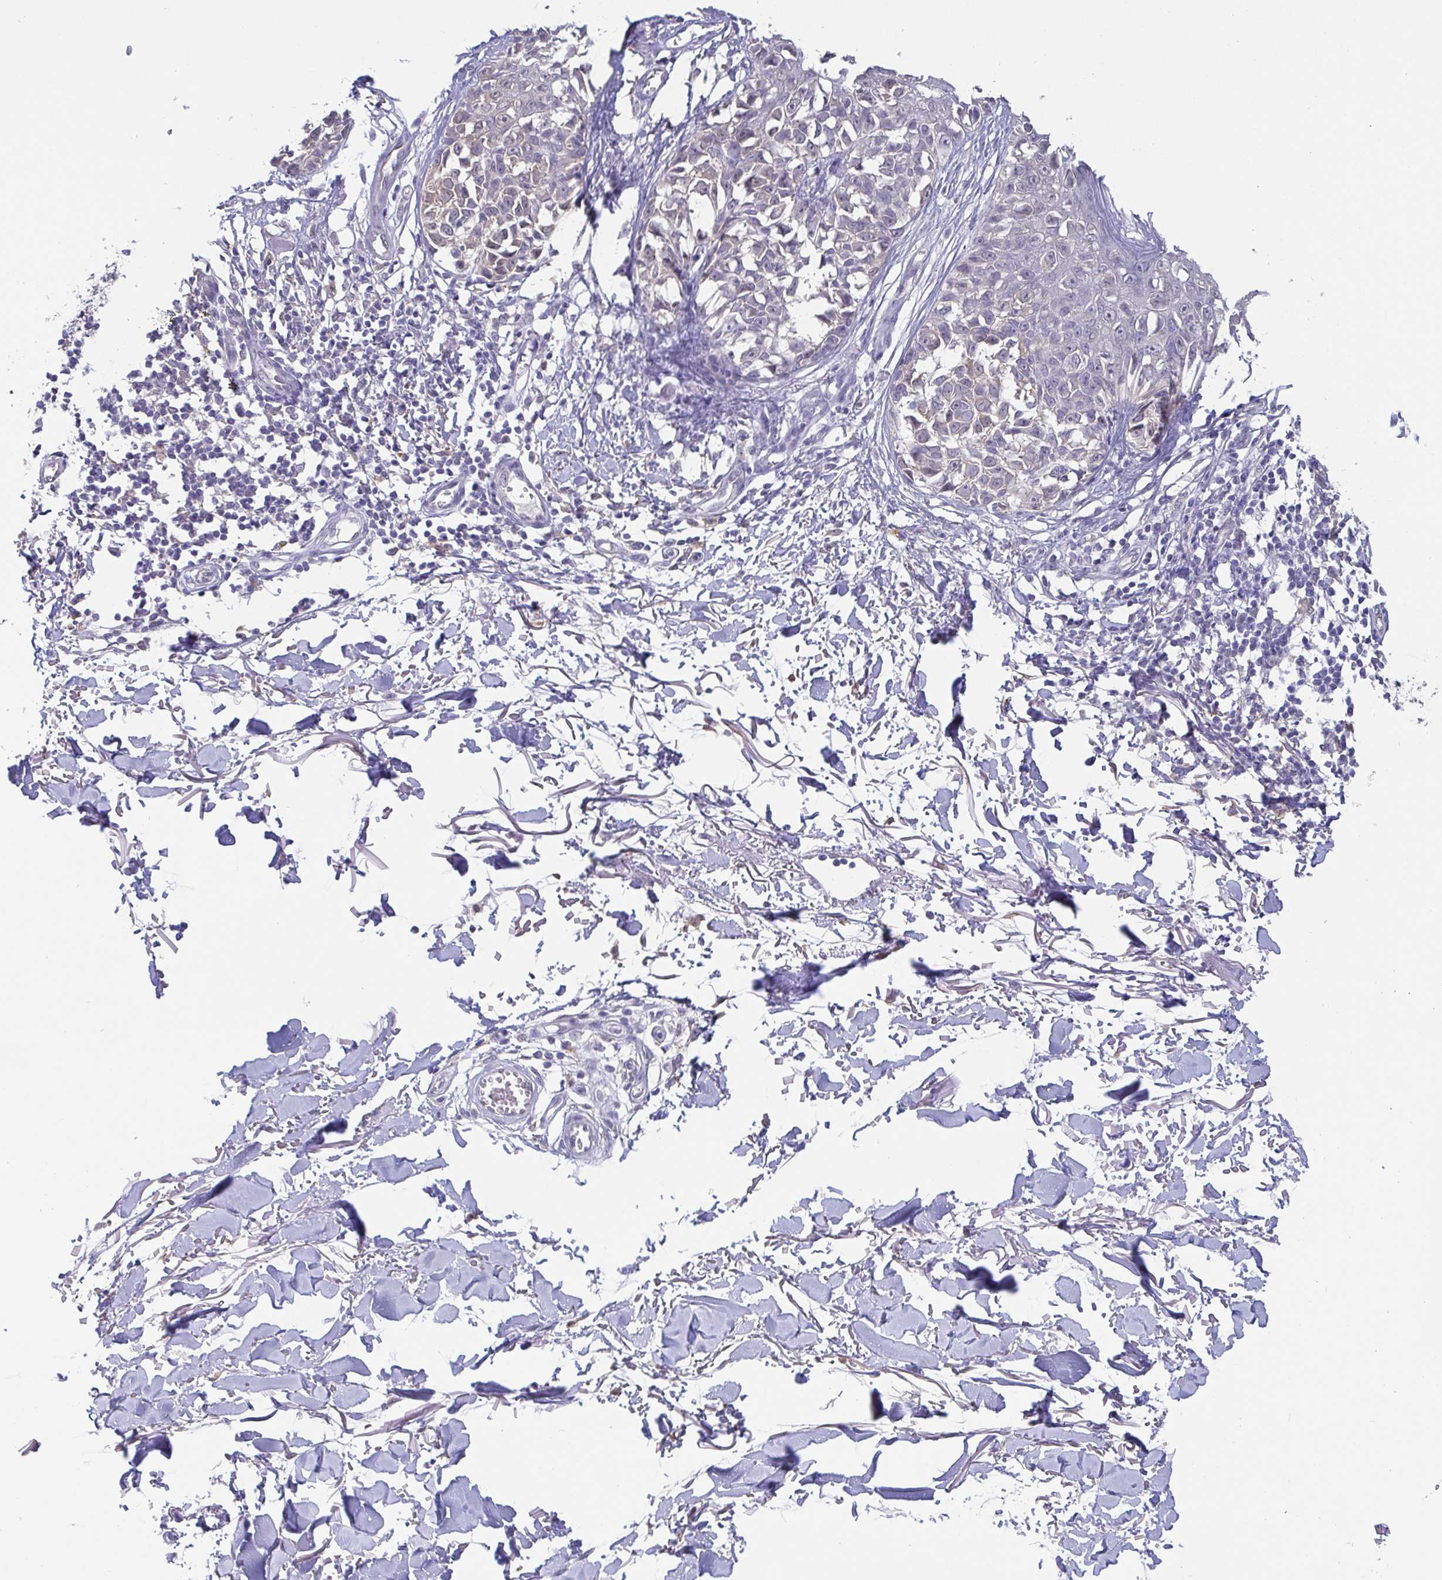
{"staining": {"intensity": "negative", "quantity": "none", "location": "none"}, "tissue": "melanoma", "cell_type": "Tumor cells", "image_type": "cancer", "snomed": [{"axis": "morphology", "description": "Malignant melanoma, NOS"}, {"axis": "topography", "description": "Skin"}], "caption": "The immunohistochemistry image has no significant expression in tumor cells of malignant melanoma tissue.", "gene": "IDH1", "patient": {"sex": "male", "age": 73}}